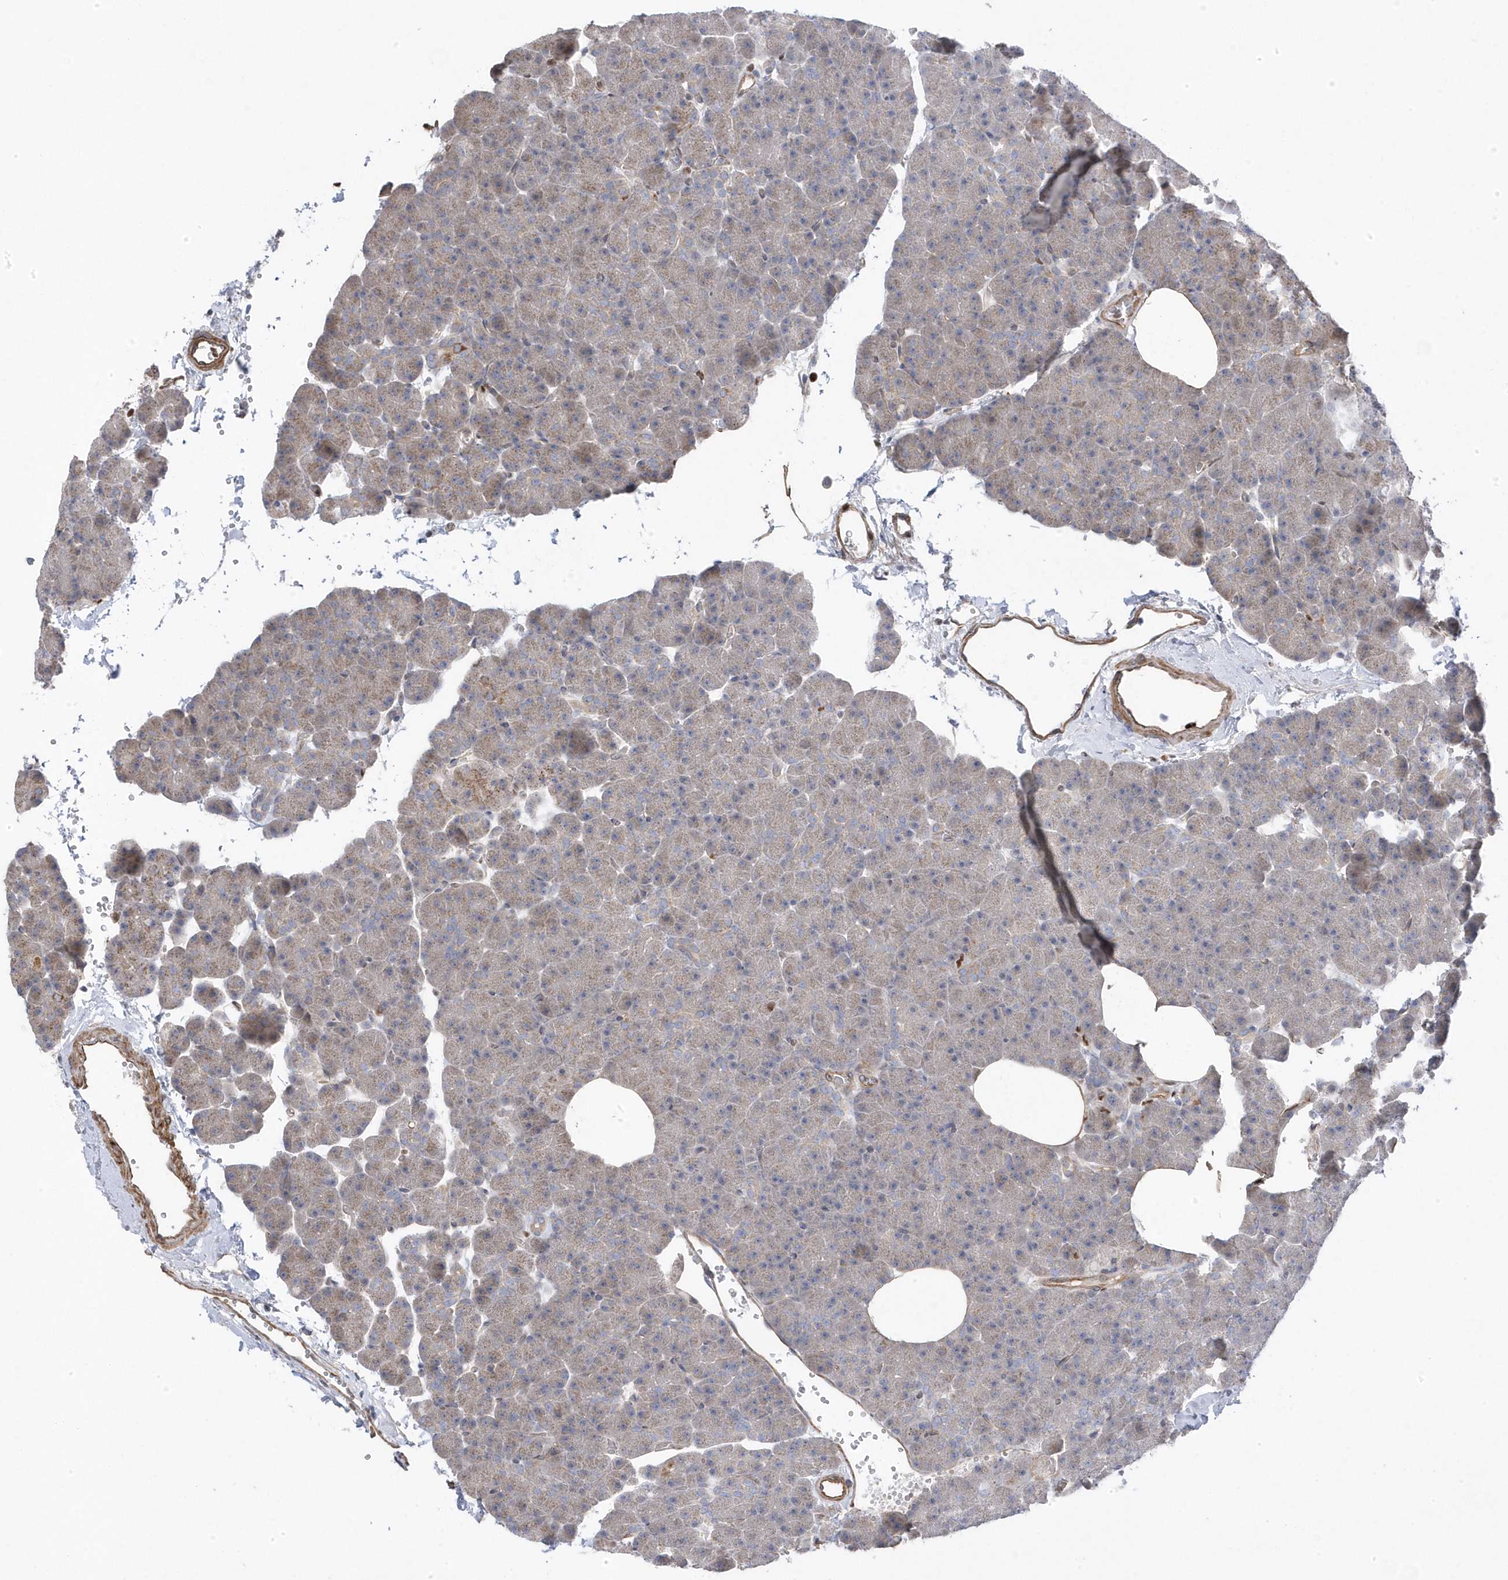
{"staining": {"intensity": "weak", "quantity": "25%-75%", "location": "cytoplasmic/membranous"}, "tissue": "pancreas", "cell_type": "Exocrine glandular cells", "image_type": "normal", "snomed": [{"axis": "morphology", "description": "Normal tissue, NOS"}, {"axis": "morphology", "description": "Carcinoid, malignant, NOS"}, {"axis": "topography", "description": "Pancreas"}], "caption": "This is a photomicrograph of IHC staining of normal pancreas, which shows weak expression in the cytoplasmic/membranous of exocrine glandular cells.", "gene": "GTPBP6", "patient": {"sex": "female", "age": 35}}